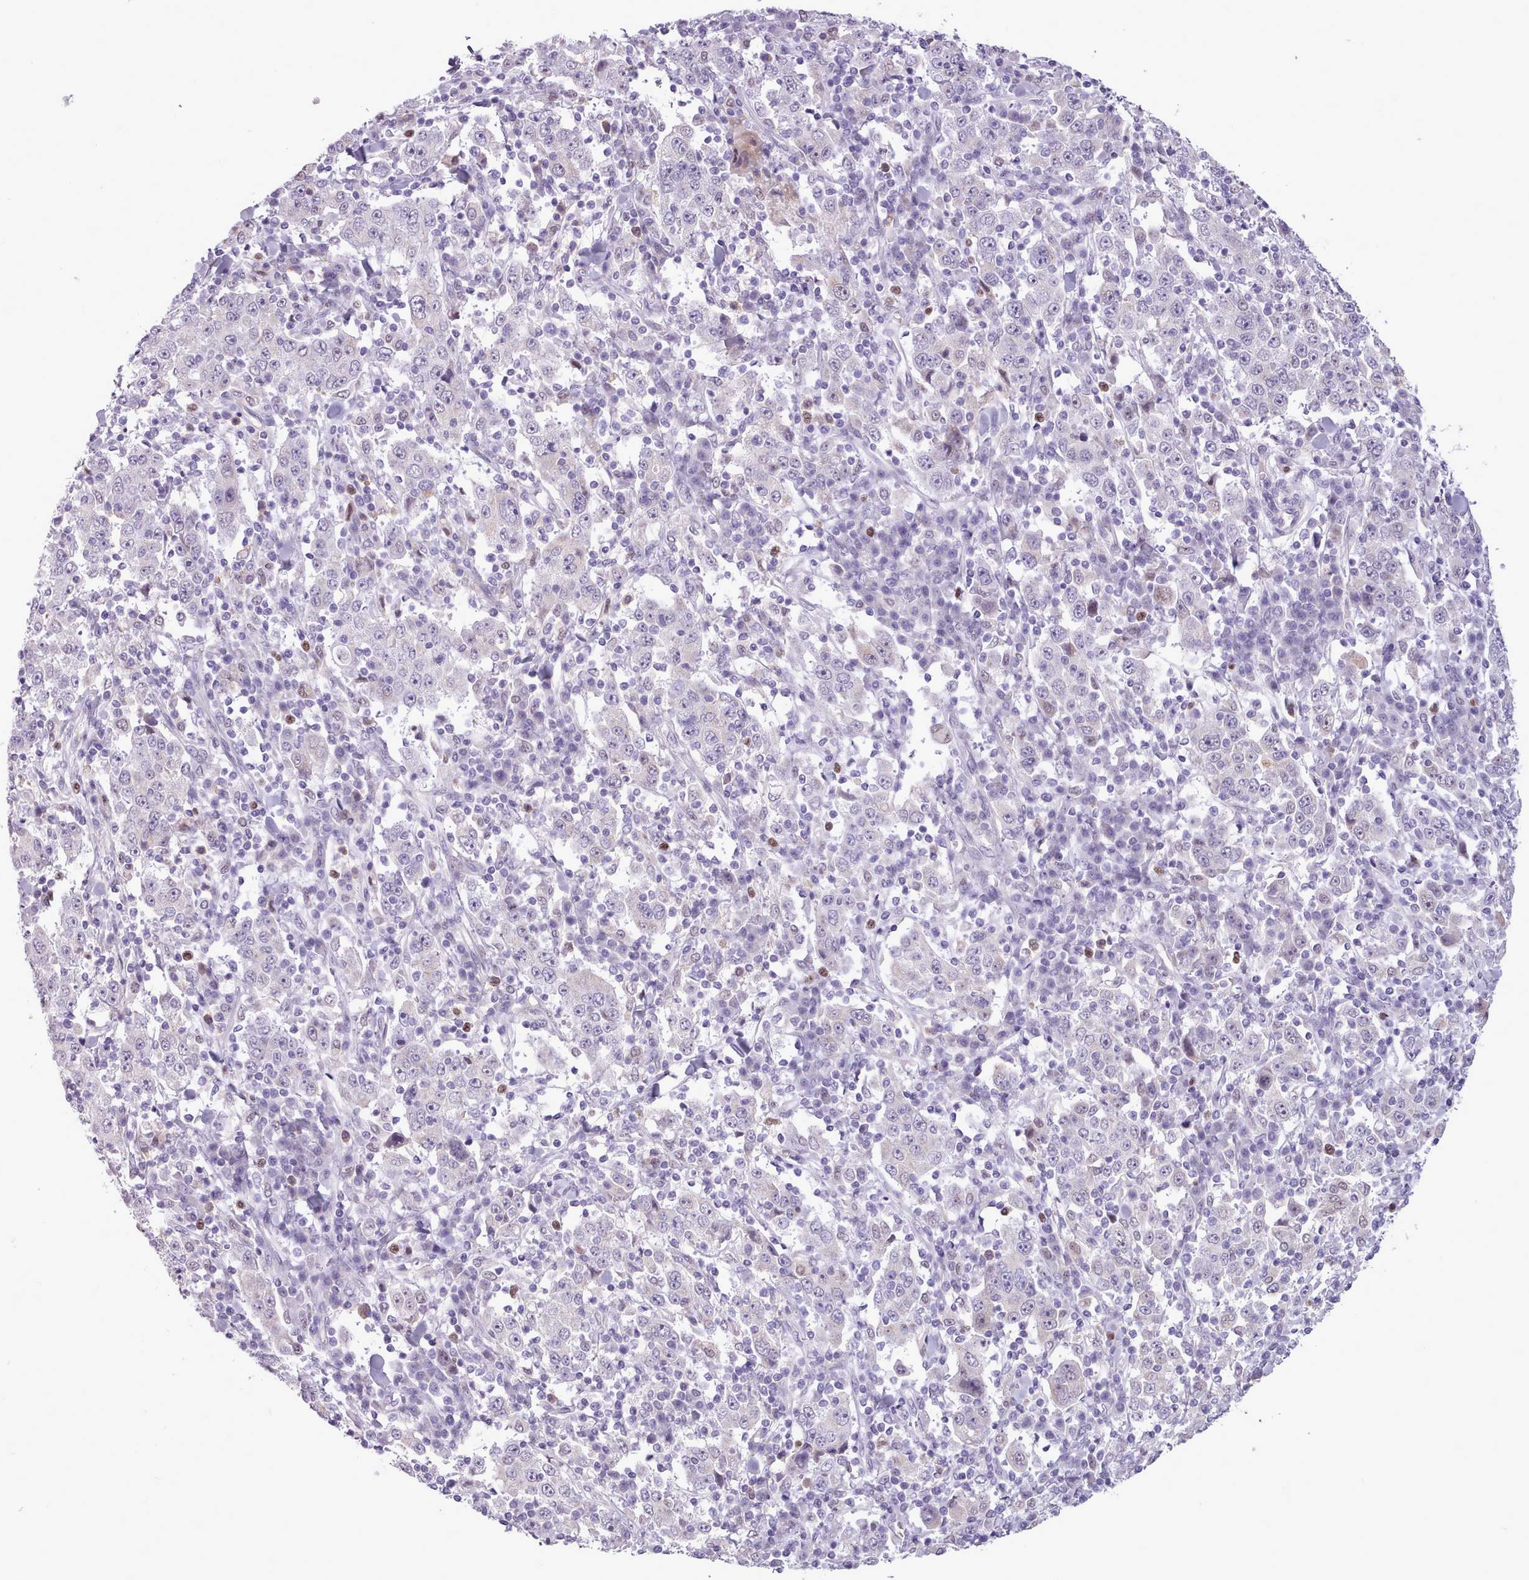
{"staining": {"intensity": "negative", "quantity": "none", "location": "none"}, "tissue": "stomach cancer", "cell_type": "Tumor cells", "image_type": "cancer", "snomed": [{"axis": "morphology", "description": "Normal tissue, NOS"}, {"axis": "morphology", "description": "Adenocarcinoma, NOS"}, {"axis": "topography", "description": "Stomach, upper"}, {"axis": "topography", "description": "Stomach"}], "caption": "Tumor cells are negative for protein expression in human stomach cancer.", "gene": "SLURP1", "patient": {"sex": "male", "age": 59}}